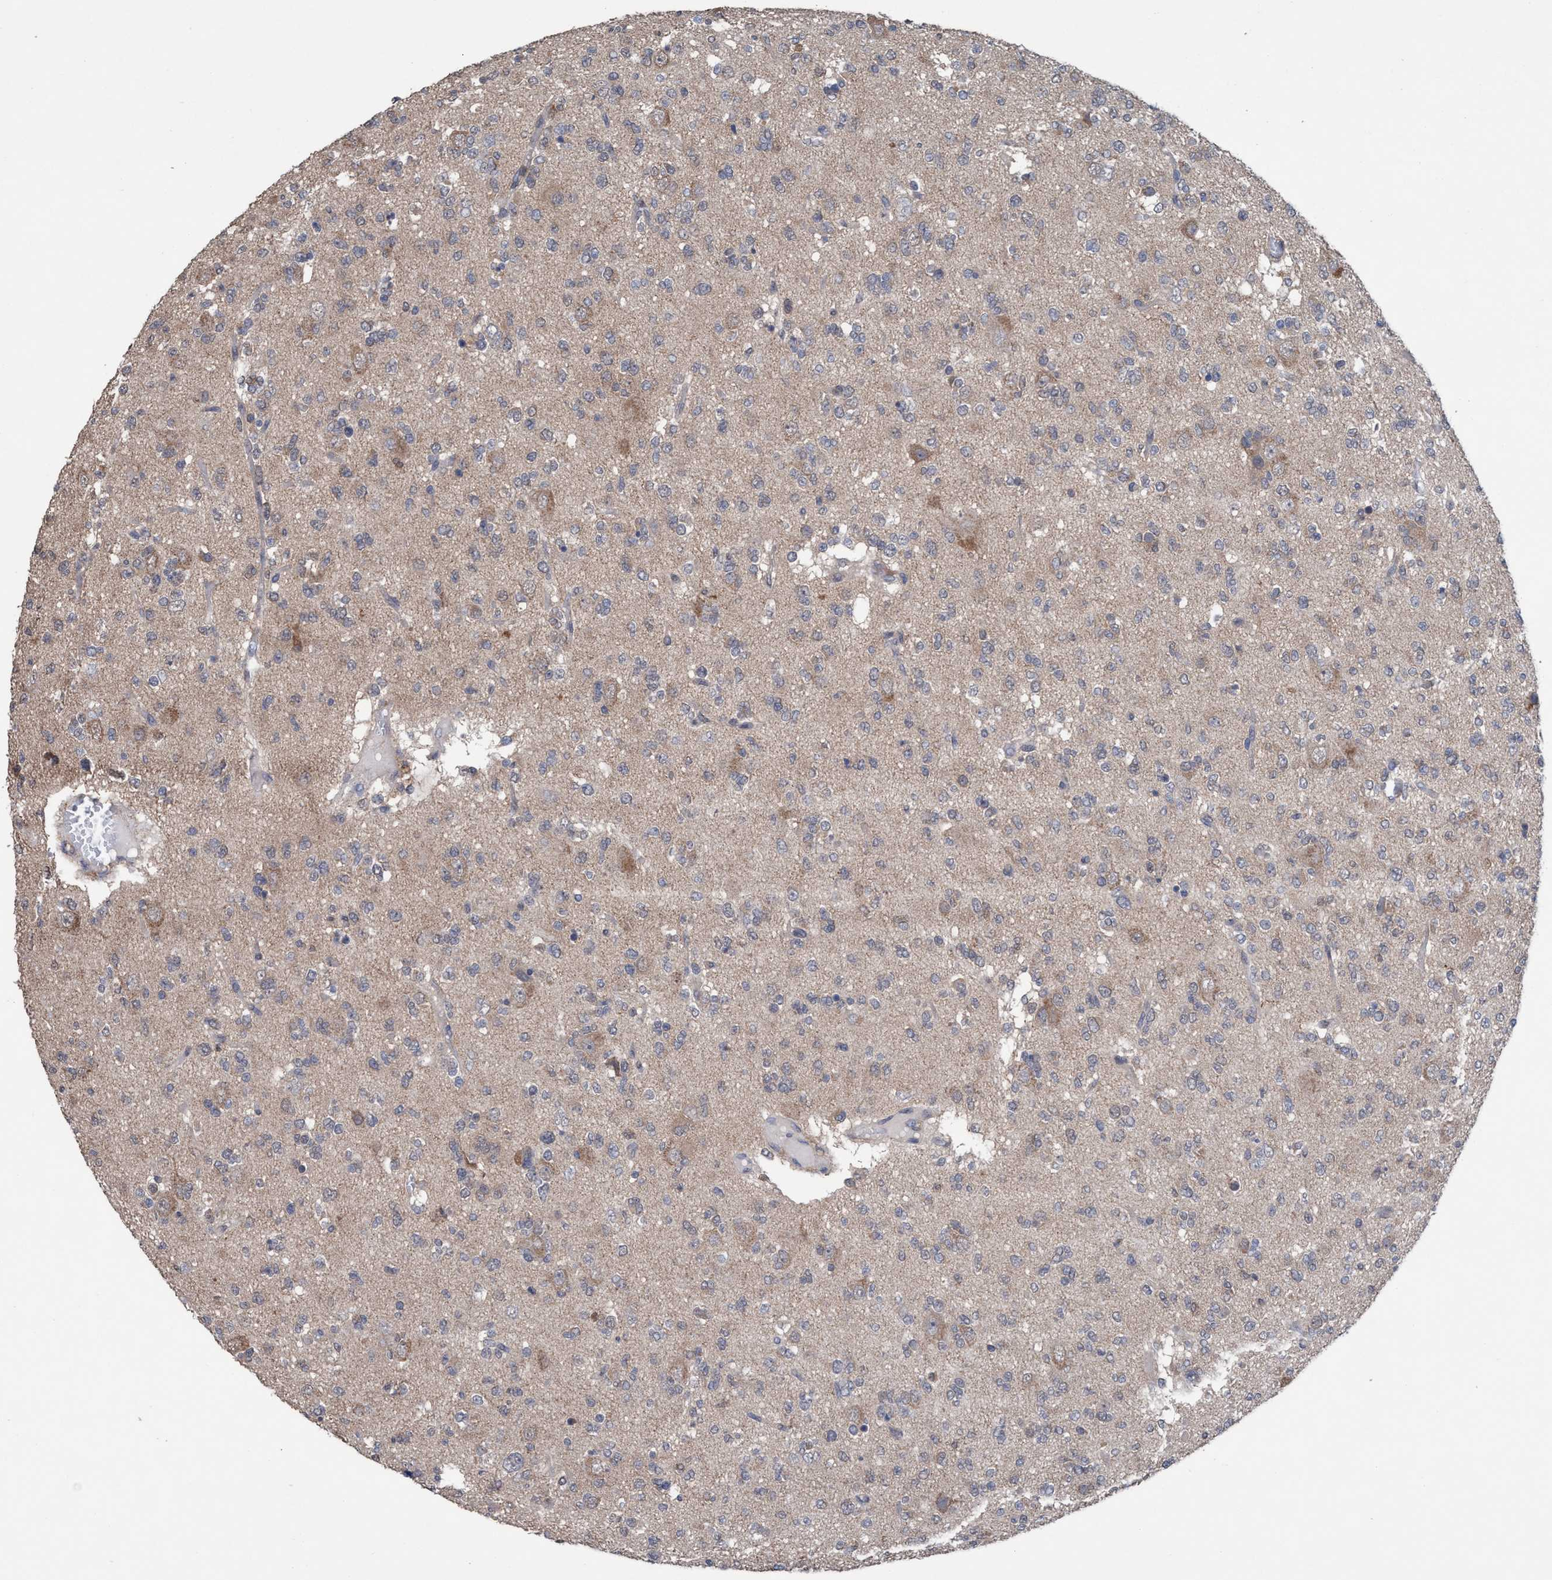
{"staining": {"intensity": "weak", "quantity": "<25%", "location": "cytoplasmic/membranous"}, "tissue": "glioma", "cell_type": "Tumor cells", "image_type": "cancer", "snomed": [{"axis": "morphology", "description": "Glioma, malignant, Low grade"}, {"axis": "topography", "description": "Brain"}], "caption": "The histopathology image displays no significant staining in tumor cells of glioma.", "gene": "GLOD4", "patient": {"sex": "male", "age": 38}}